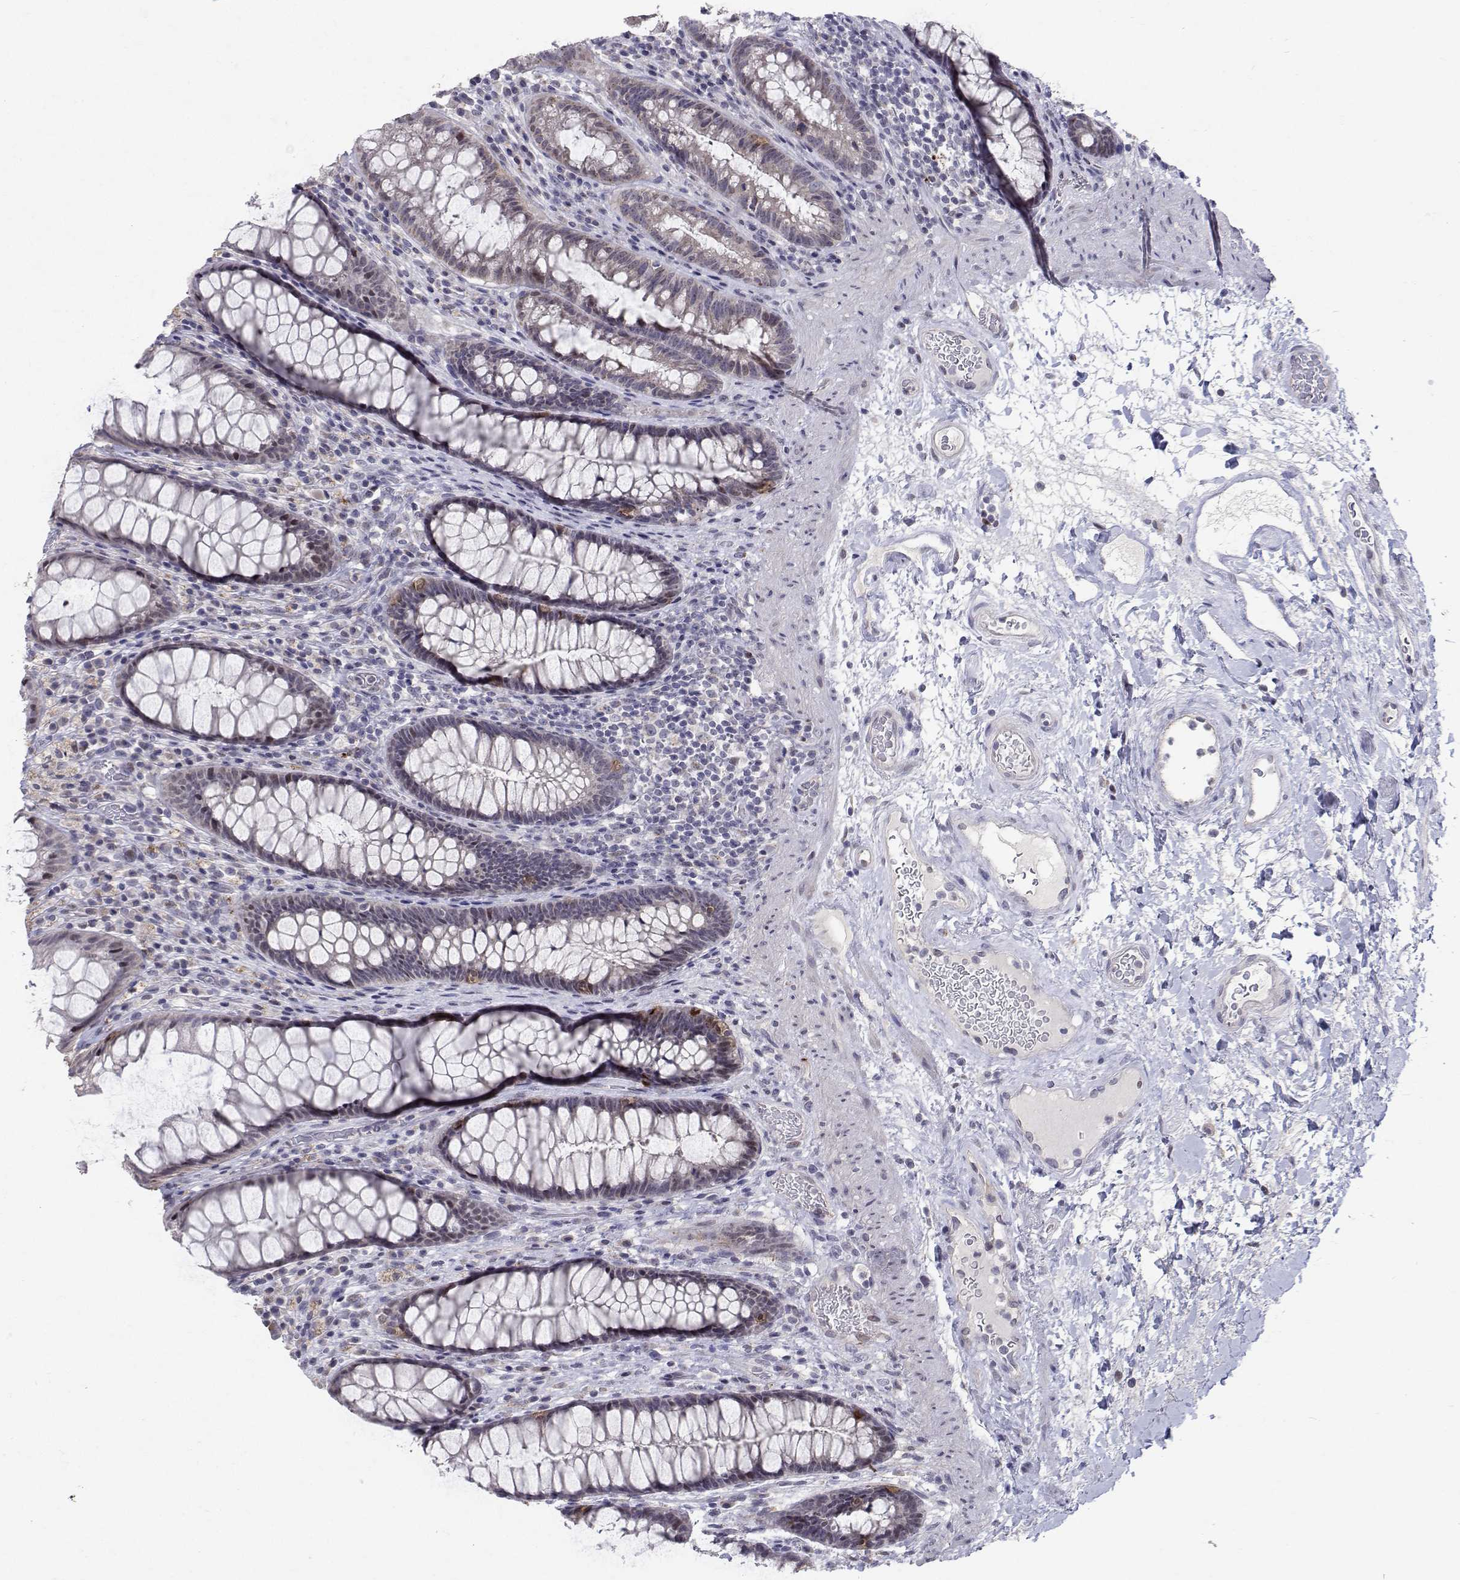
{"staining": {"intensity": "moderate", "quantity": "<25%", "location": "cytoplasmic/membranous"}, "tissue": "rectum", "cell_type": "Glandular cells", "image_type": "normal", "snomed": [{"axis": "morphology", "description": "Normal tissue, NOS"}, {"axis": "topography", "description": "Rectum"}], "caption": "IHC (DAB (3,3'-diaminobenzidine)) staining of unremarkable rectum shows moderate cytoplasmic/membranous protein positivity in approximately <25% of glandular cells.", "gene": "RBPJL", "patient": {"sex": "male", "age": 72}}